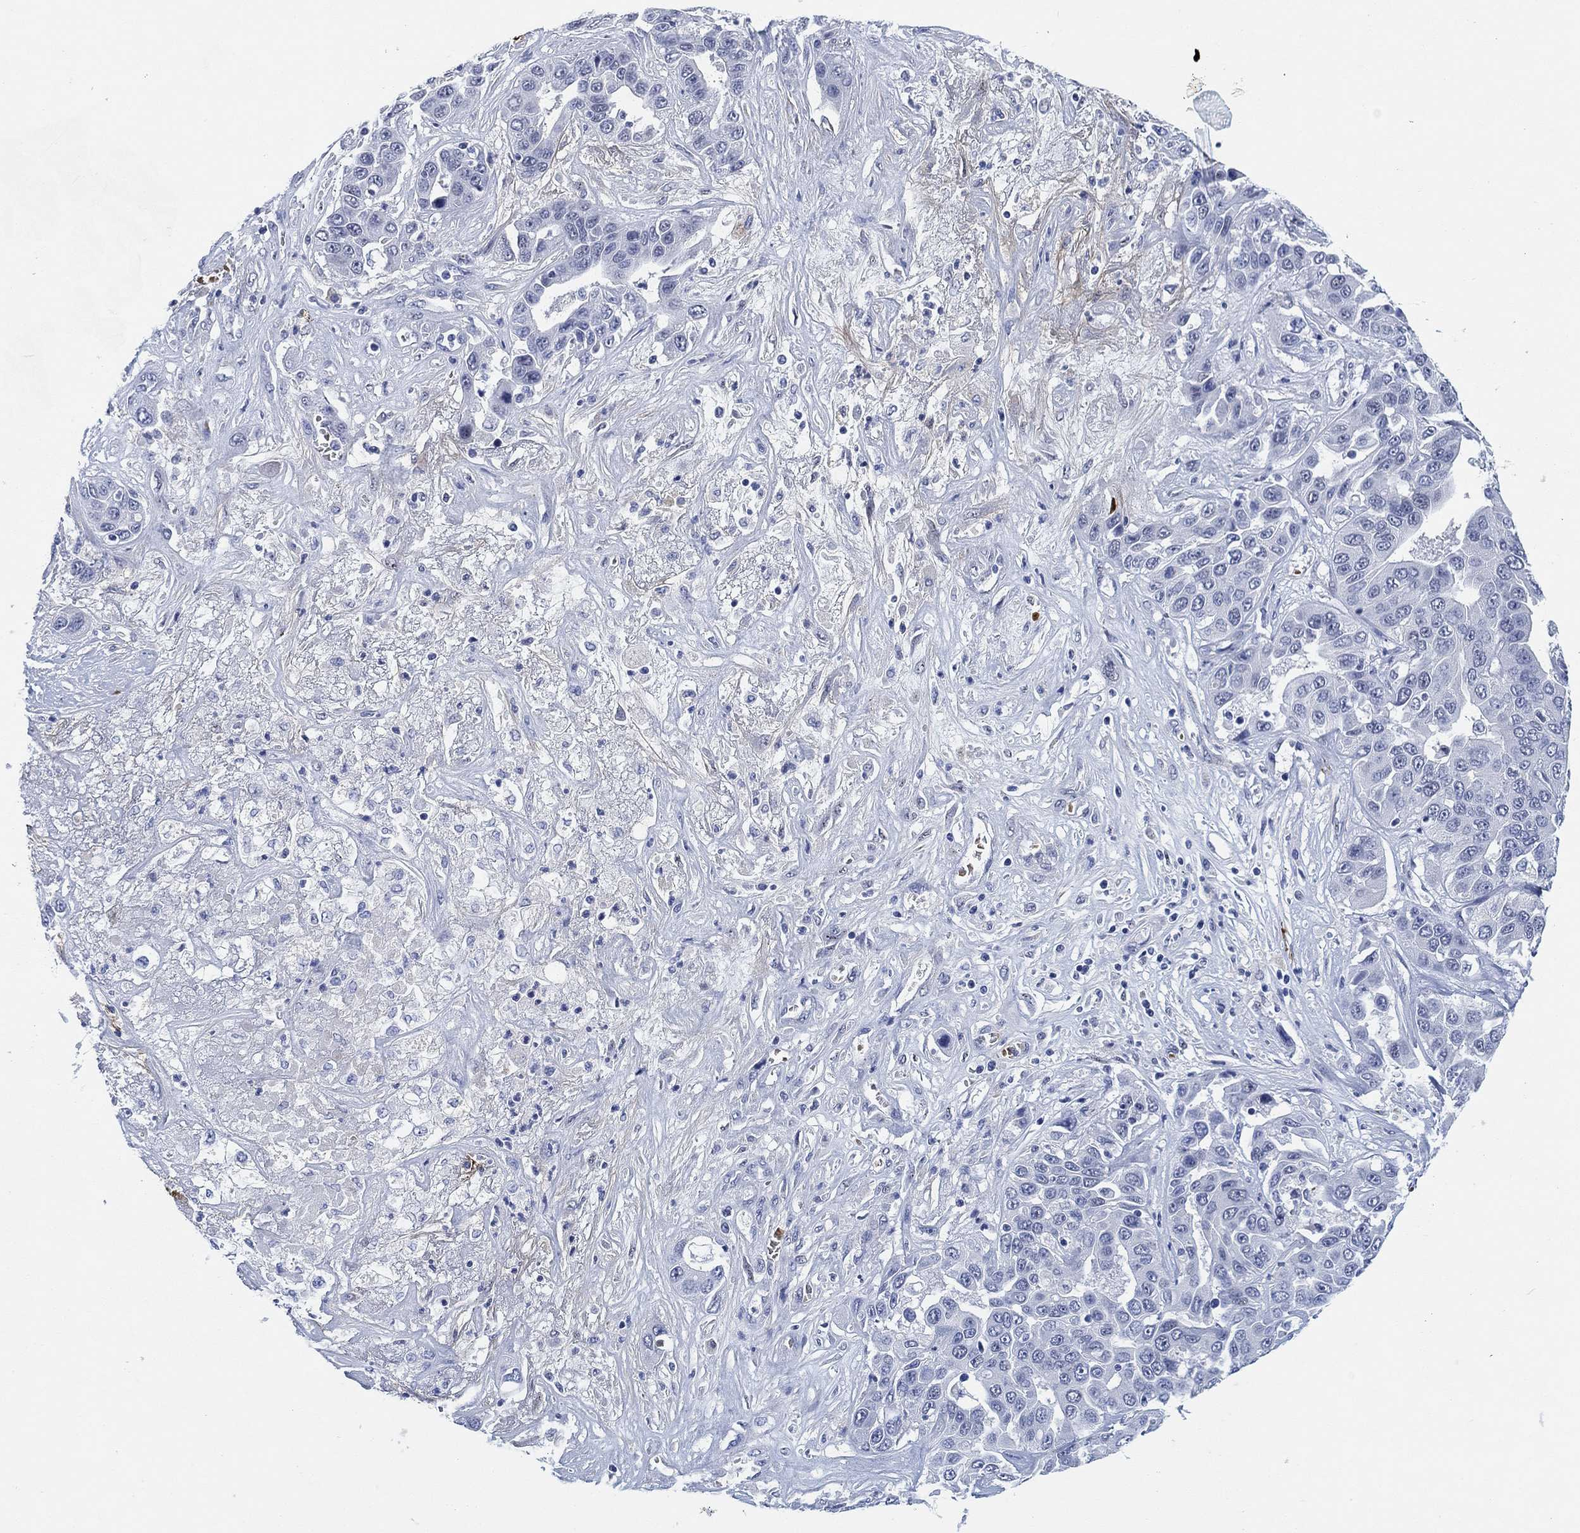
{"staining": {"intensity": "negative", "quantity": "none", "location": "none"}, "tissue": "liver cancer", "cell_type": "Tumor cells", "image_type": "cancer", "snomed": [{"axis": "morphology", "description": "Cholangiocarcinoma"}, {"axis": "topography", "description": "Liver"}], "caption": "Tumor cells show no significant protein staining in liver cholangiocarcinoma. (DAB (3,3'-diaminobenzidine) immunohistochemistry (IHC), high magnification).", "gene": "PAX6", "patient": {"sex": "female", "age": 52}}